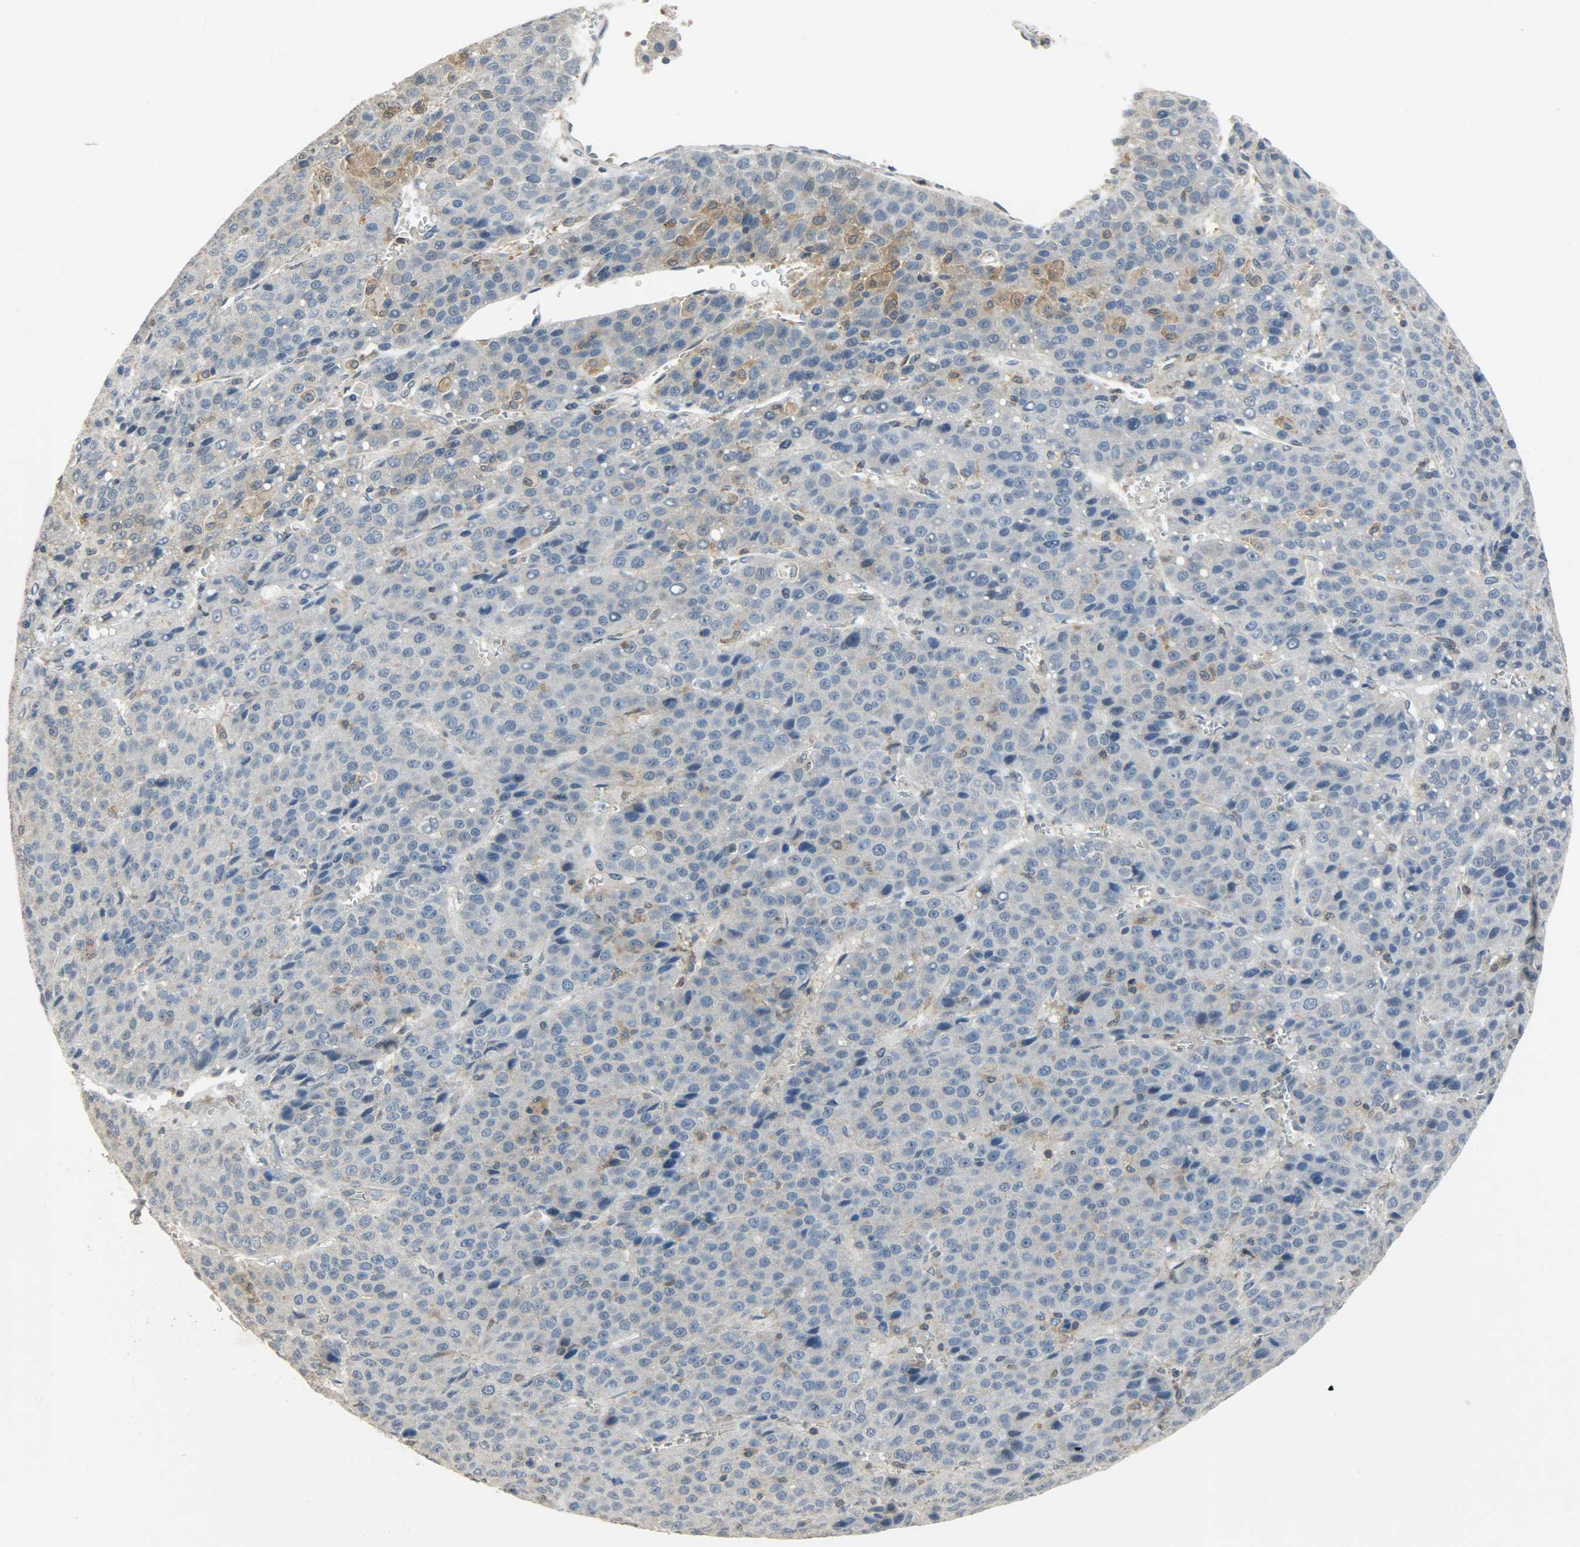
{"staining": {"intensity": "weak", "quantity": "25%-75%", "location": "cytoplasmic/membranous"}, "tissue": "liver cancer", "cell_type": "Tumor cells", "image_type": "cancer", "snomed": [{"axis": "morphology", "description": "Carcinoma, Hepatocellular, NOS"}, {"axis": "topography", "description": "Liver"}], "caption": "A brown stain shows weak cytoplasmic/membranous staining of a protein in human liver hepatocellular carcinoma tumor cells.", "gene": "TRIM21", "patient": {"sex": "female", "age": 53}}